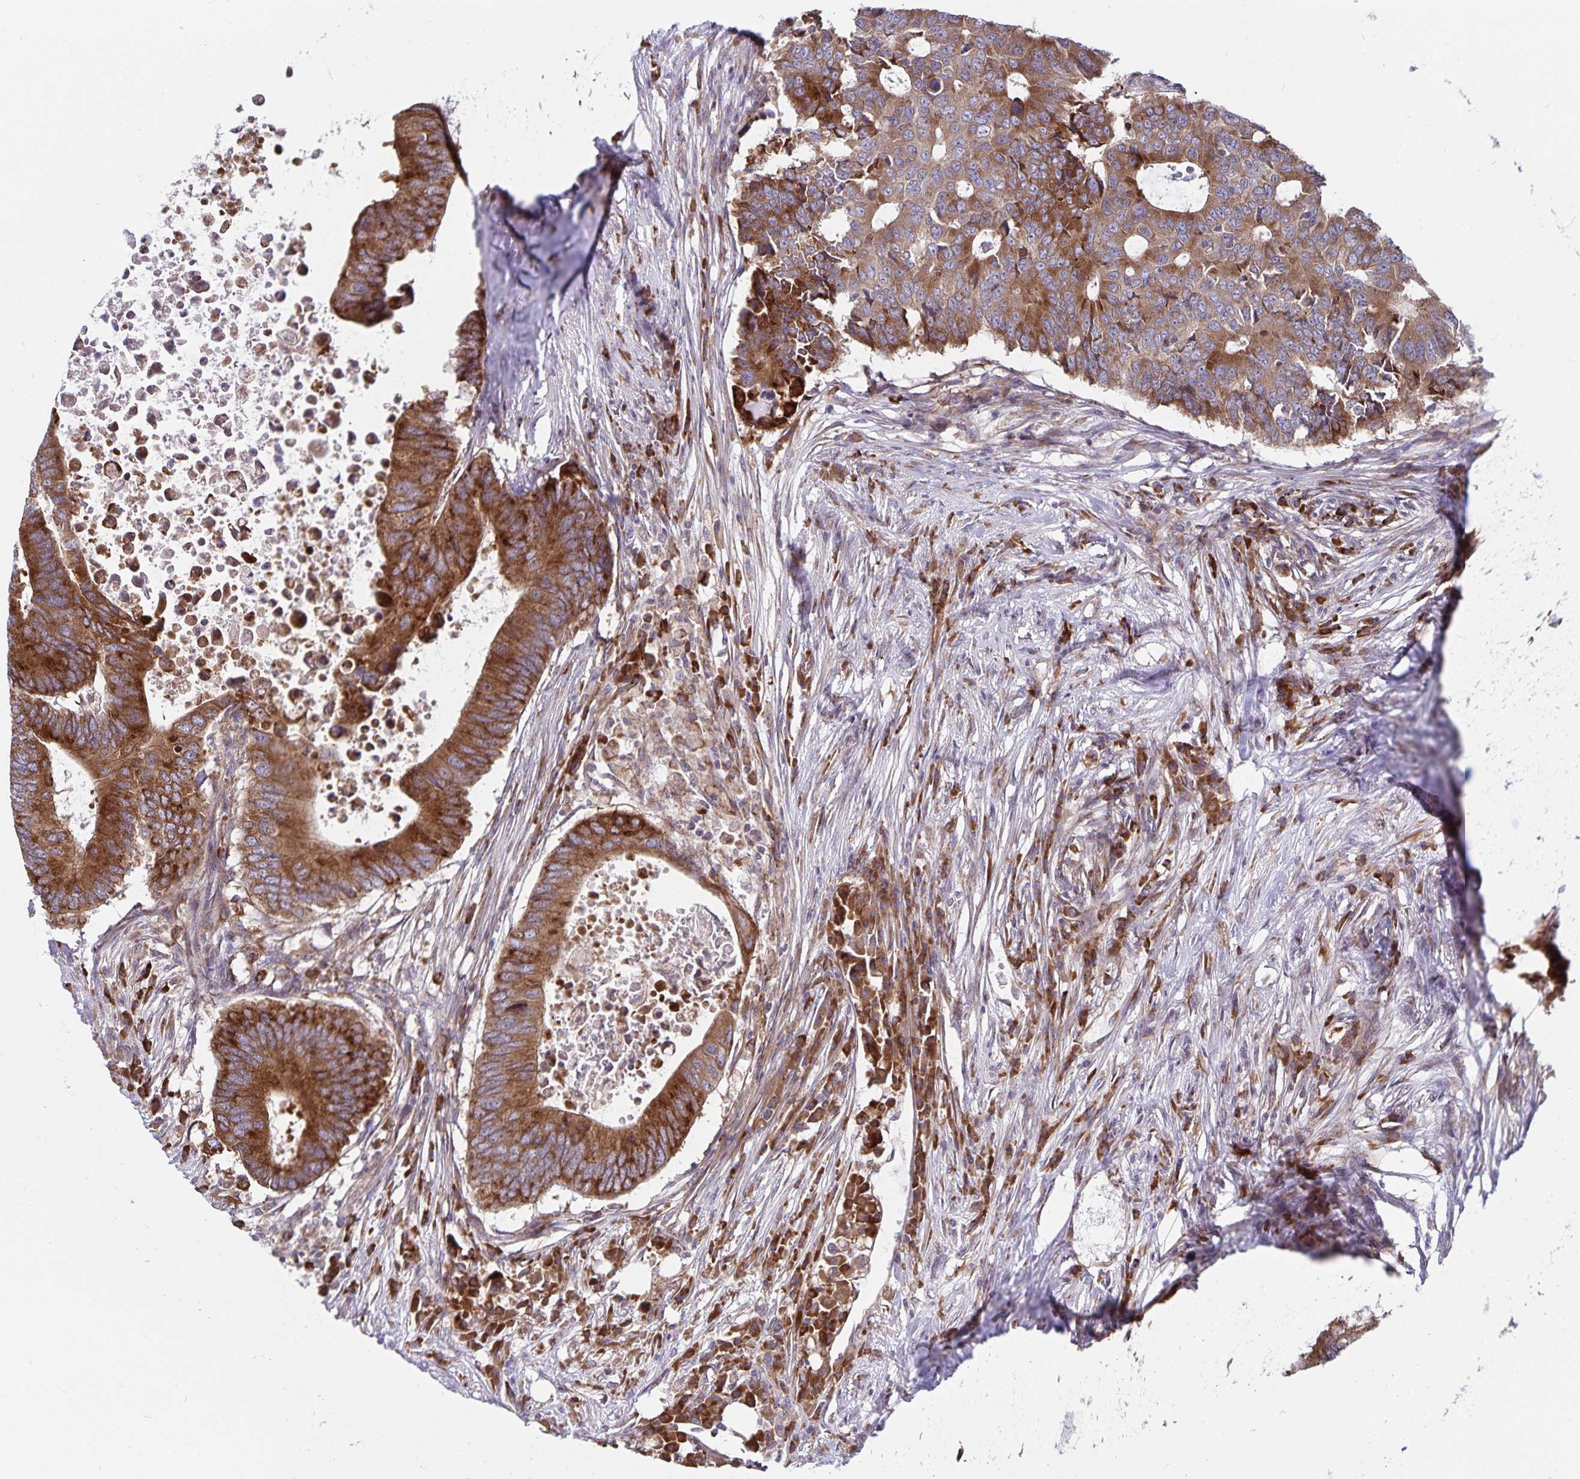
{"staining": {"intensity": "moderate", "quantity": ">75%", "location": "cytoplasmic/membranous"}, "tissue": "colorectal cancer", "cell_type": "Tumor cells", "image_type": "cancer", "snomed": [{"axis": "morphology", "description": "Adenocarcinoma, NOS"}, {"axis": "topography", "description": "Colon"}], "caption": "High-power microscopy captured an immunohistochemistry (IHC) histopathology image of colorectal cancer, revealing moderate cytoplasmic/membranous expression in about >75% of tumor cells.", "gene": "SEC62", "patient": {"sex": "male", "age": 71}}